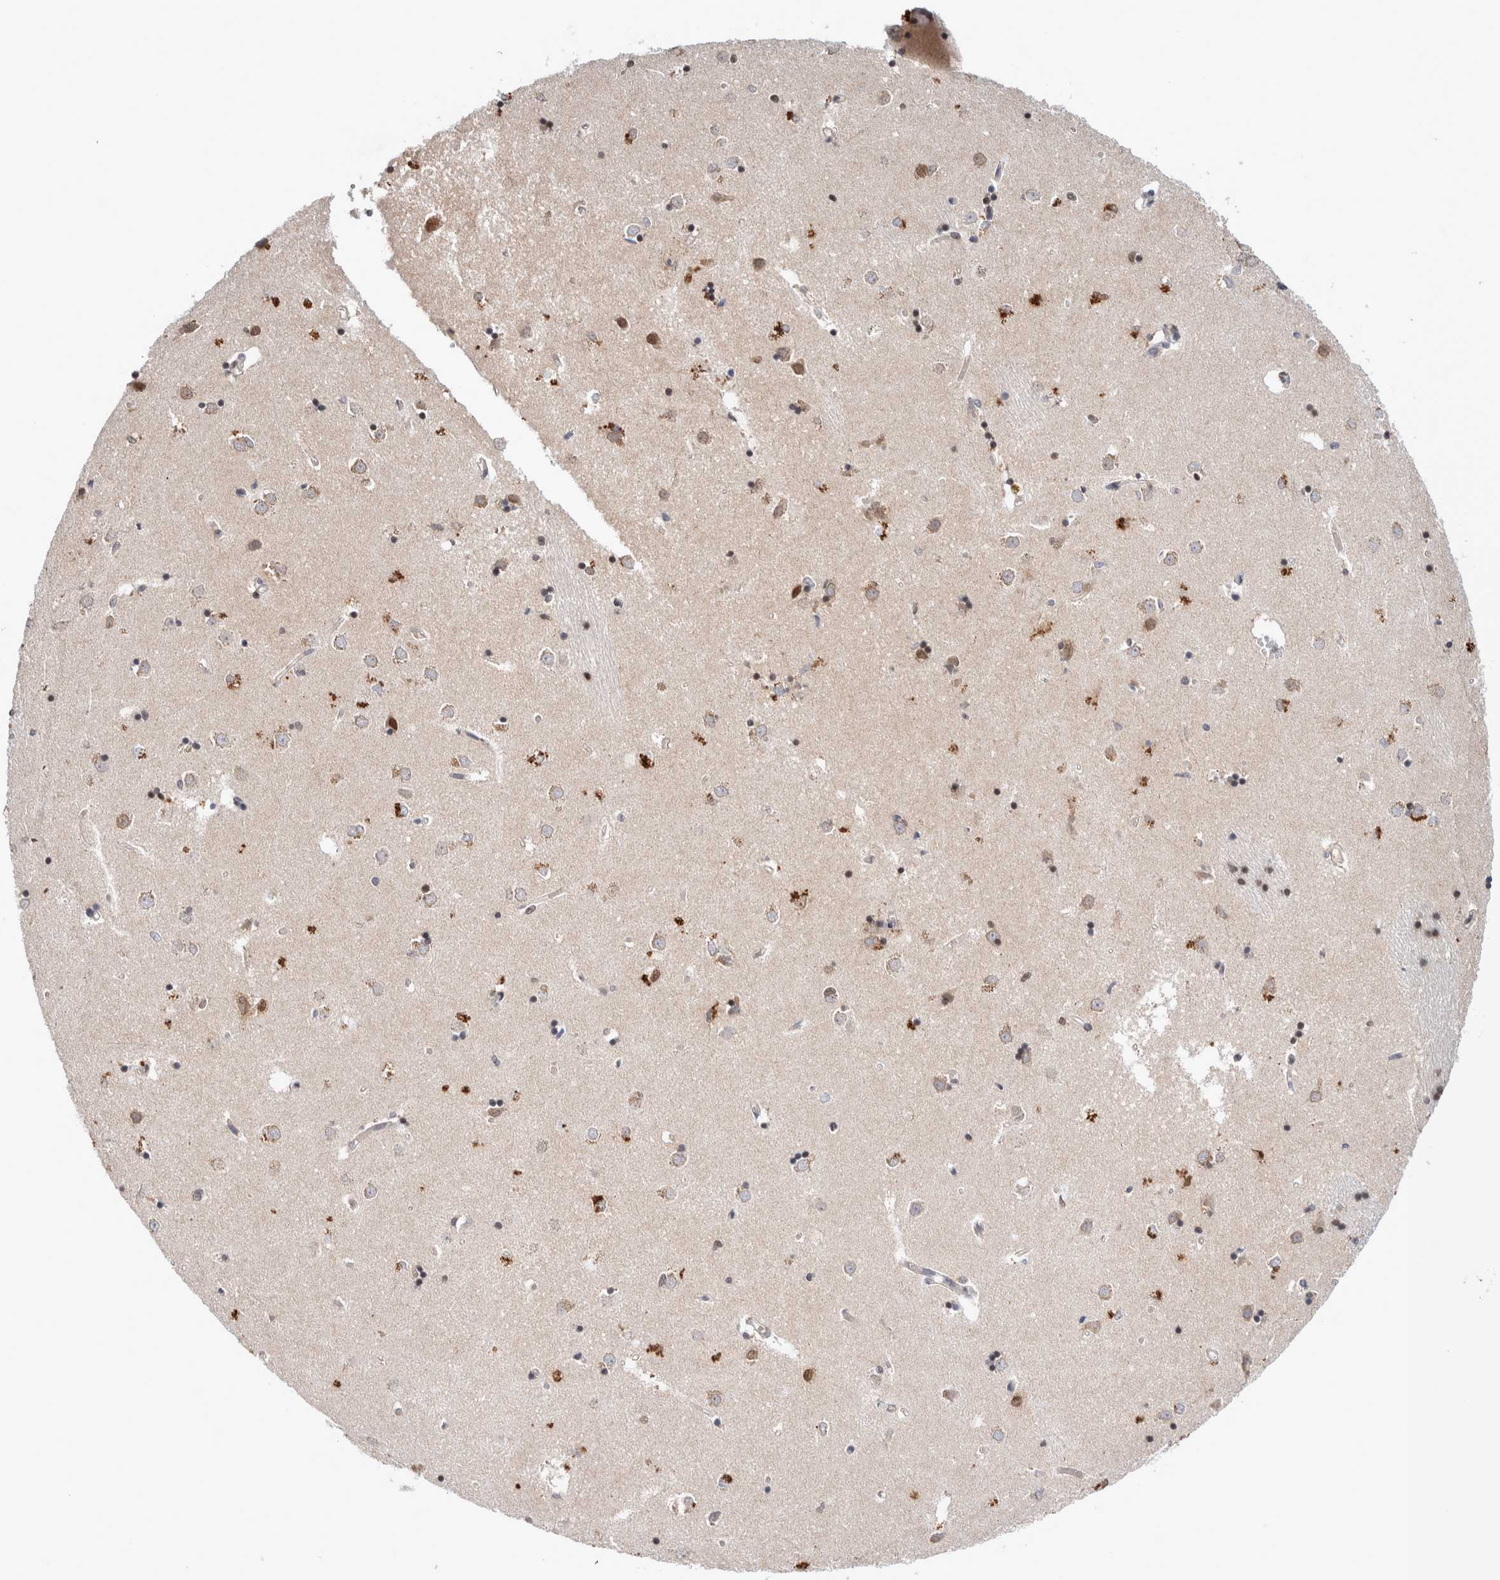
{"staining": {"intensity": "moderate", "quantity": "<25%", "location": "nuclear"}, "tissue": "caudate", "cell_type": "Glial cells", "image_type": "normal", "snomed": [{"axis": "morphology", "description": "Normal tissue, NOS"}, {"axis": "topography", "description": "Lateral ventricle wall"}], "caption": "Caudate stained with immunohistochemistry shows moderate nuclear staining in approximately <25% of glial cells.", "gene": "CRAT", "patient": {"sex": "male", "age": 45}}